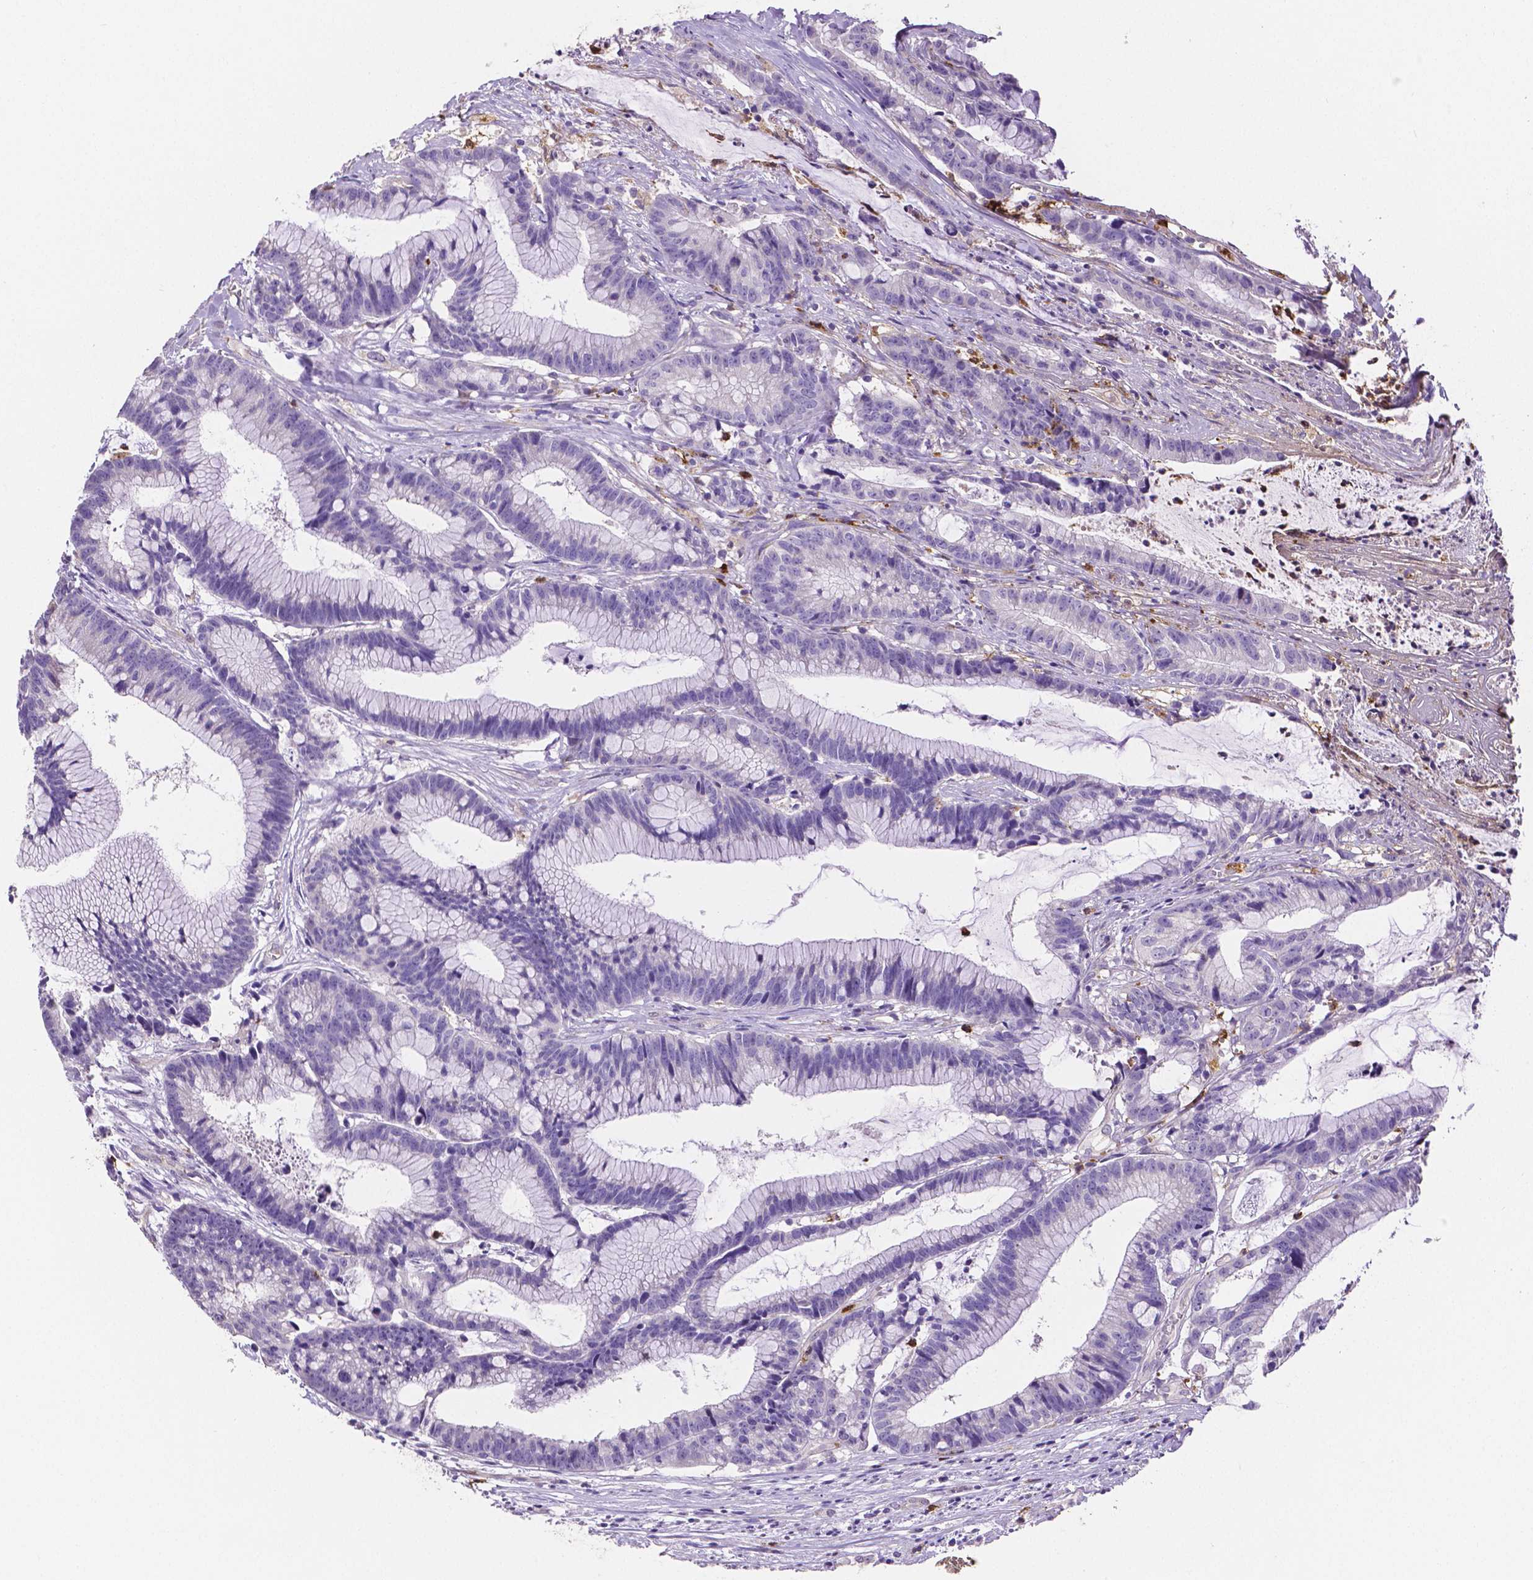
{"staining": {"intensity": "negative", "quantity": "none", "location": "none"}, "tissue": "colorectal cancer", "cell_type": "Tumor cells", "image_type": "cancer", "snomed": [{"axis": "morphology", "description": "Adenocarcinoma, NOS"}, {"axis": "topography", "description": "Colon"}], "caption": "Tumor cells show no significant staining in colorectal adenocarcinoma.", "gene": "MMP9", "patient": {"sex": "female", "age": 78}}